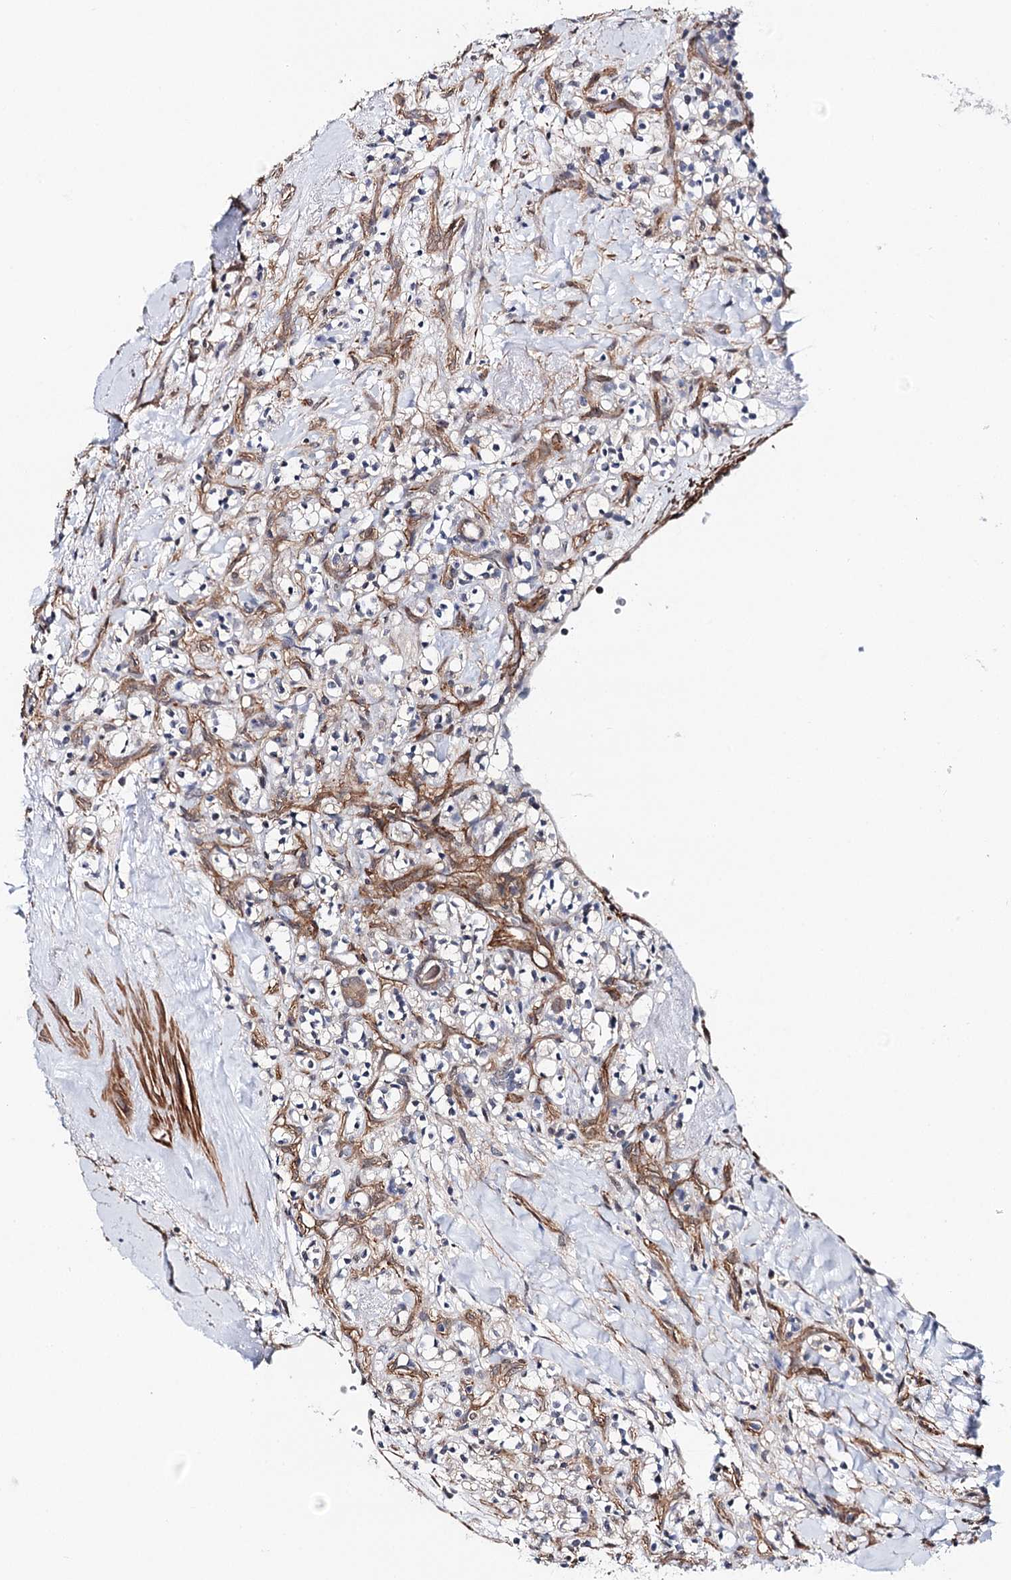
{"staining": {"intensity": "negative", "quantity": "none", "location": "none"}, "tissue": "renal cancer", "cell_type": "Tumor cells", "image_type": "cancer", "snomed": [{"axis": "morphology", "description": "Adenocarcinoma, NOS"}, {"axis": "topography", "description": "Kidney"}], "caption": "This is a histopathology image of immunohistochemistry staining of adenocarcinoma (renal), which shows no positivity in tumor cells.", "gene": "PPP2R5B", "patient": {"sex": "male", "age": 77}}